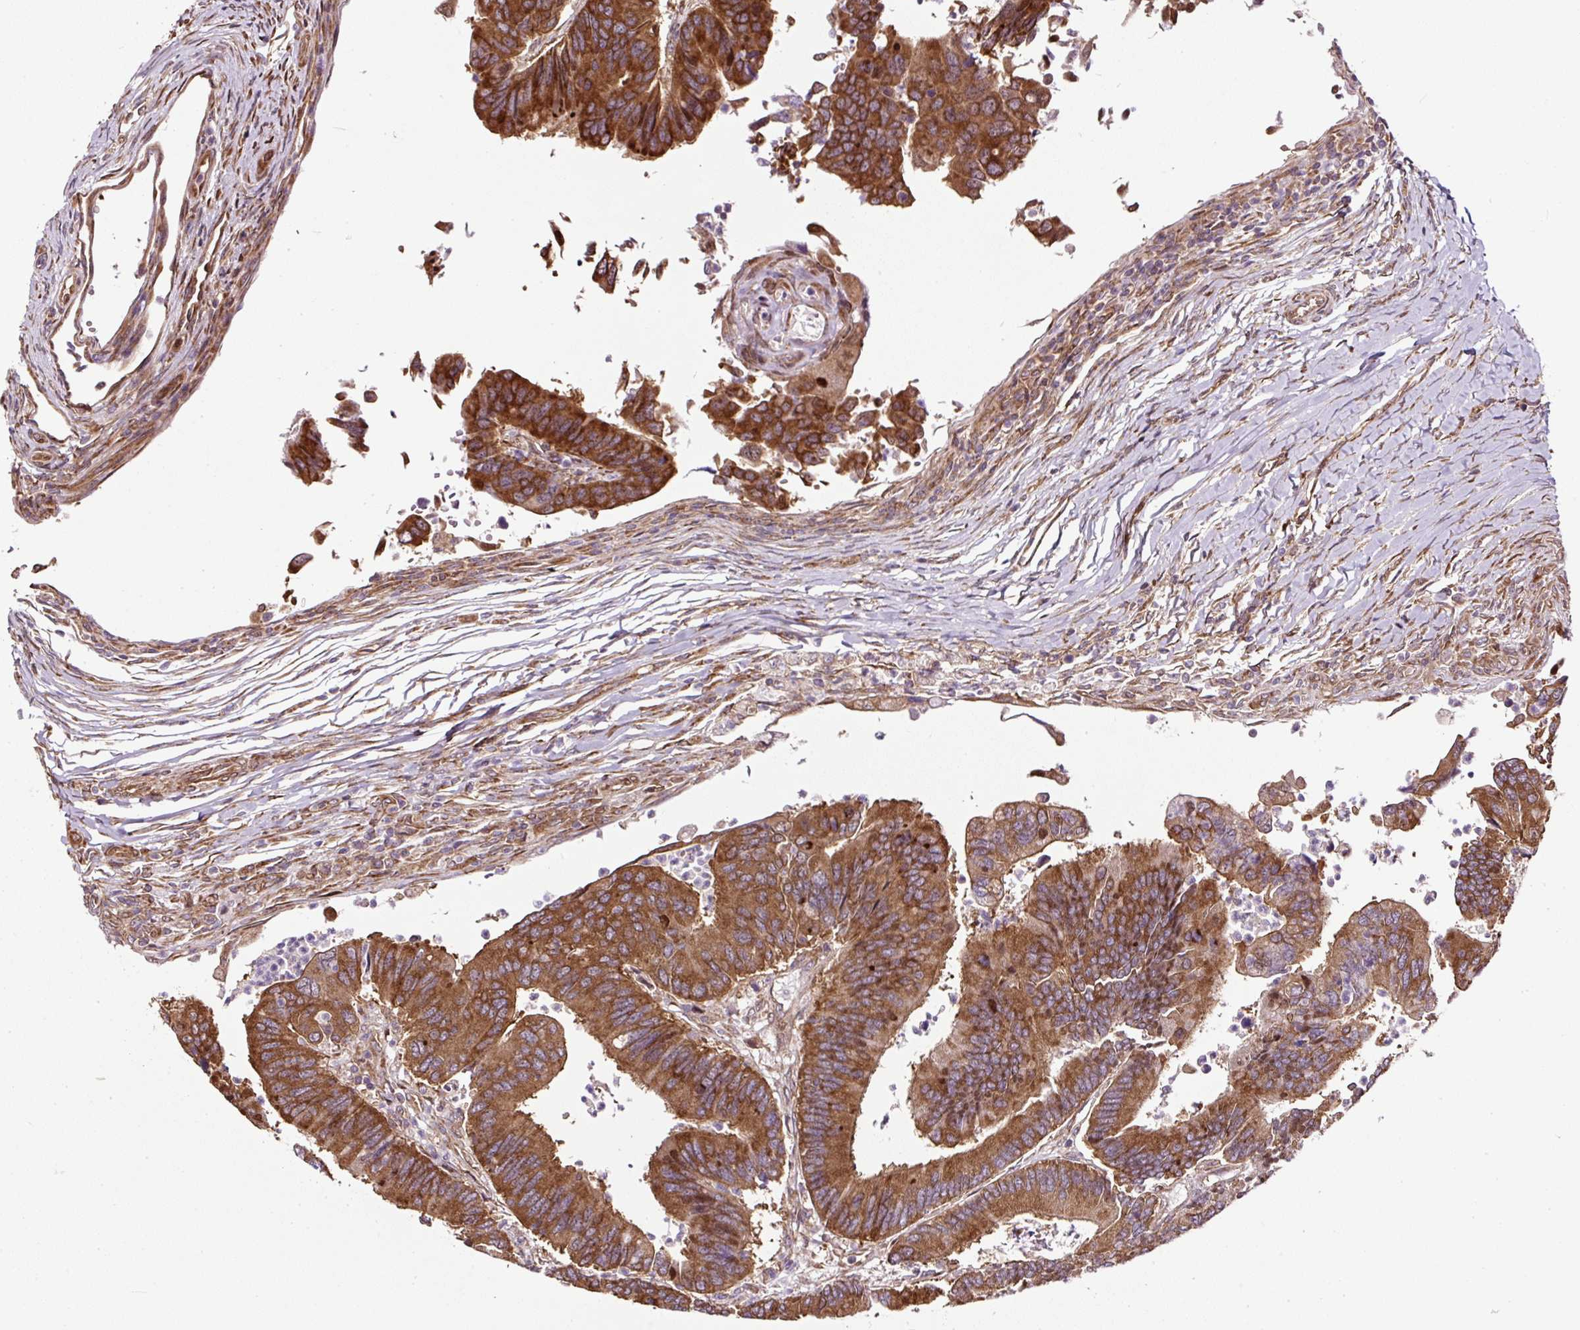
{"staining": {"intensity": "strong", "quantity": ">75%", "location": "cytoplasmic/membranous"}, "tissue": "colorectal cancer", "cell_type": "Tumor cells", "image_type": "cancer", "snomed": [{"axis": "morphology", "description": "Adenocarcinoma, NOS"}, {"axis": "topography", "description": "Colon"}], "caption": "Immunohistochemical staining of colorectal adenocarcinoma demonstrates high levels of strong cytoplasmic/membranous protein positivity in approximately >75% of tumor cells.", "gene": "KDM4E", "patient": {"sex": "female", "age": 67}}